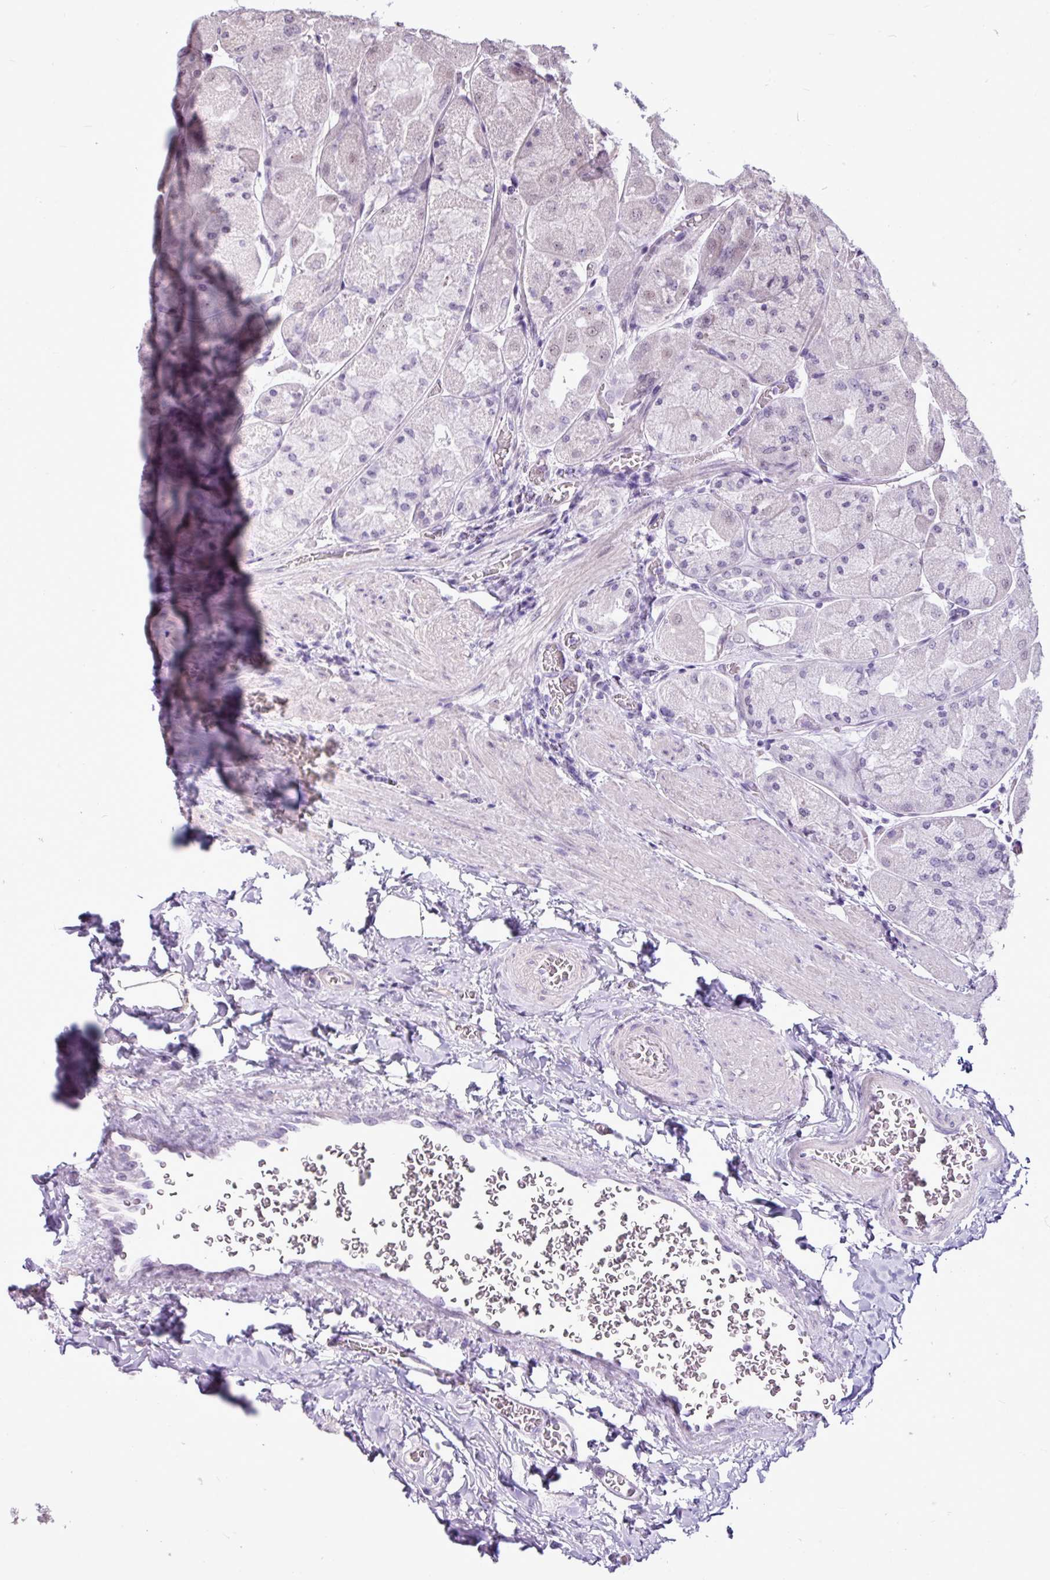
{"staining": {"intensity": "moderate", "quantity": "<25%", "location": "nuclear"}, "tissue": "stomach", "cell_type": "Glandular cells", "image_type": "normal", "snomed": [{"axis": "morphology", "description": "Normal tissue, NOS"}, {"axis": "topography", "description": "Stomach"}], "caption": "The immunohistochemical stain shows moderate nuclear staining in glandular cells of benign stomach.", "gene": "UTP18", "patient": {"sex": "female", "age": 61}}